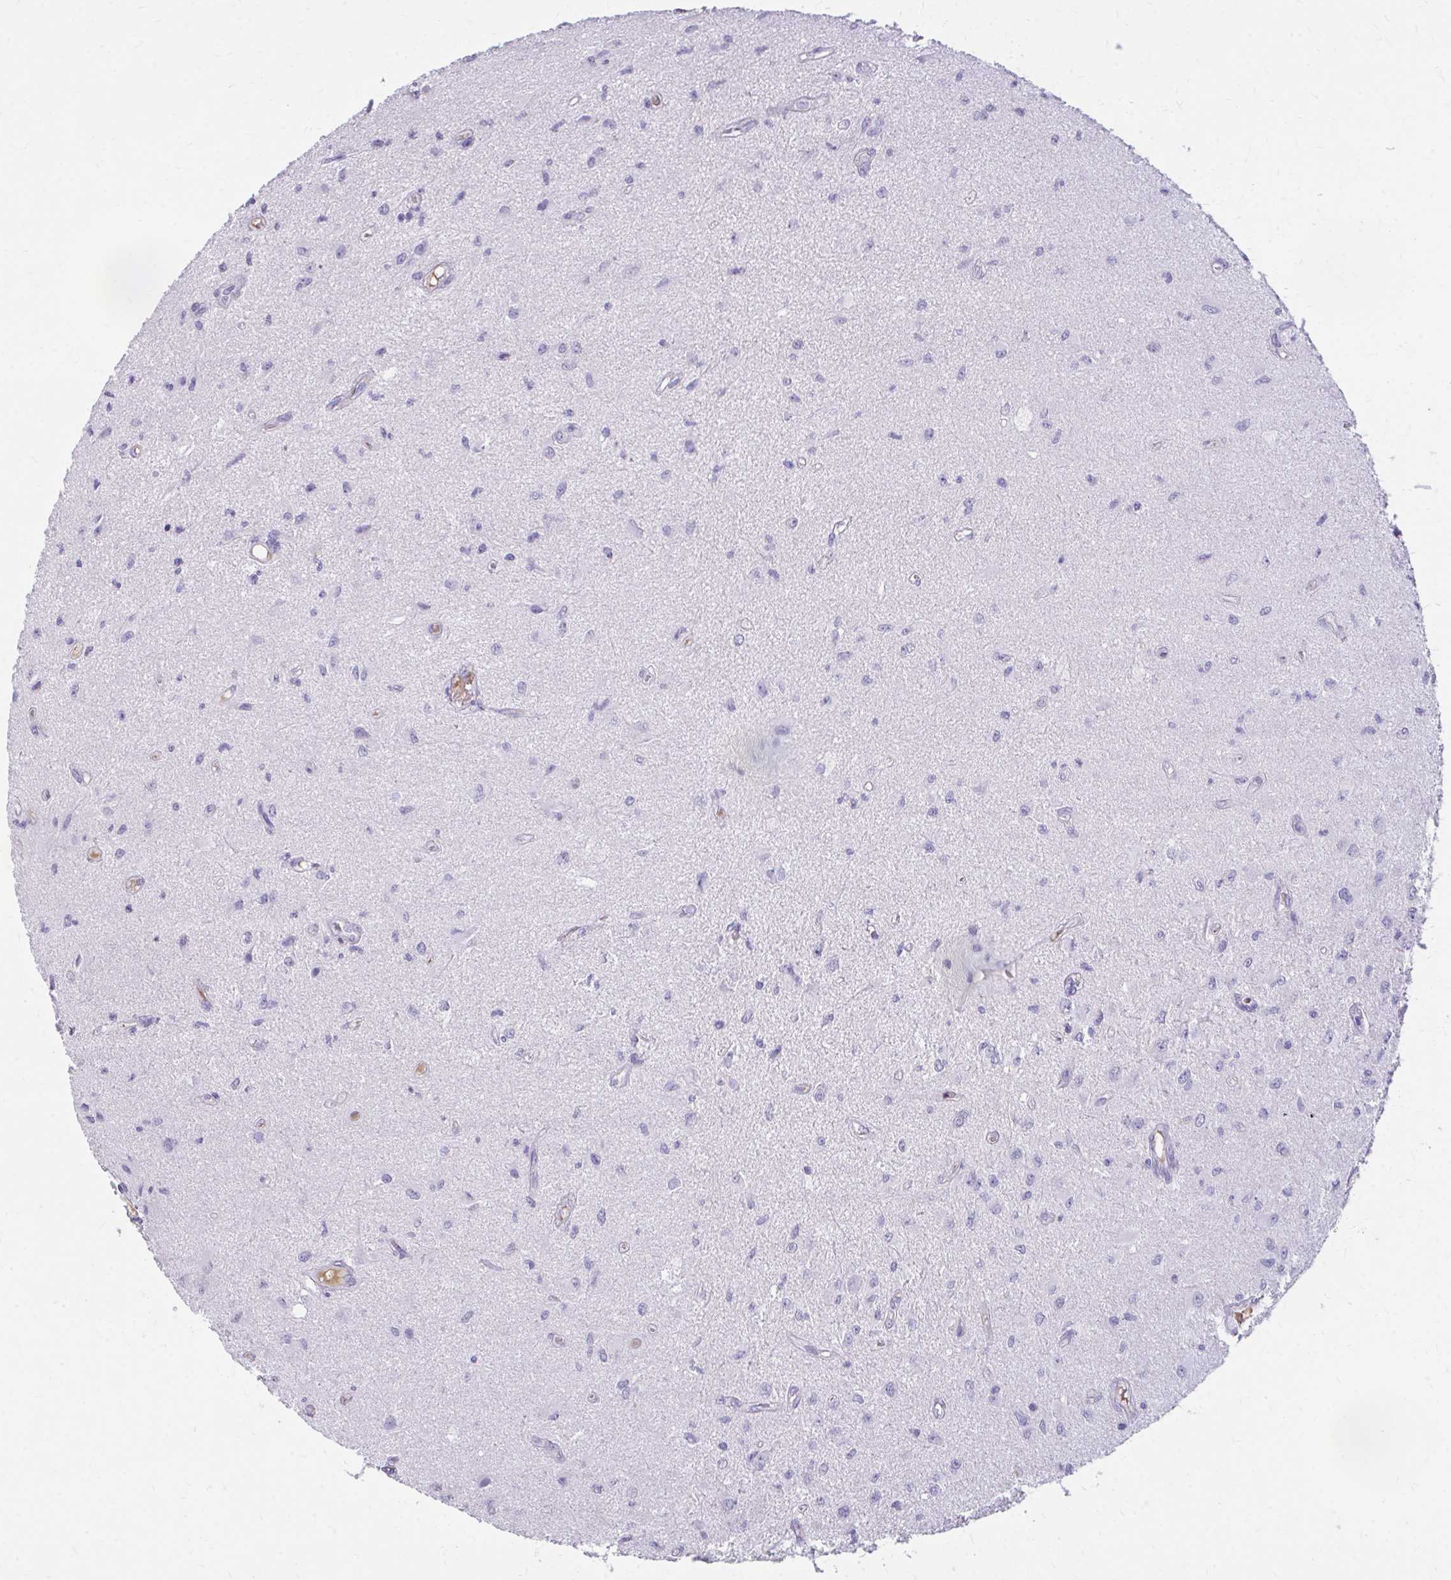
{"staining": {"intensity": "negative", "quantity": "none", "location": "none"}, "tissue": "glioma", "cell_type": "Tumor cells", "image_type": "cancer", "snomed": [{"axis": "morphology", "description": "Glioma, malignant, High grade"}, {"axis": "topography", "description": "Brain"}], "caption": "High magnification brightfield microscopy of glioma stained with DAB (brown) and counterstained with hematoxylin (blue): tumor cells show no significant expression.", "gene": "CFH", "patient": {"sex": "male", "age": 67}}